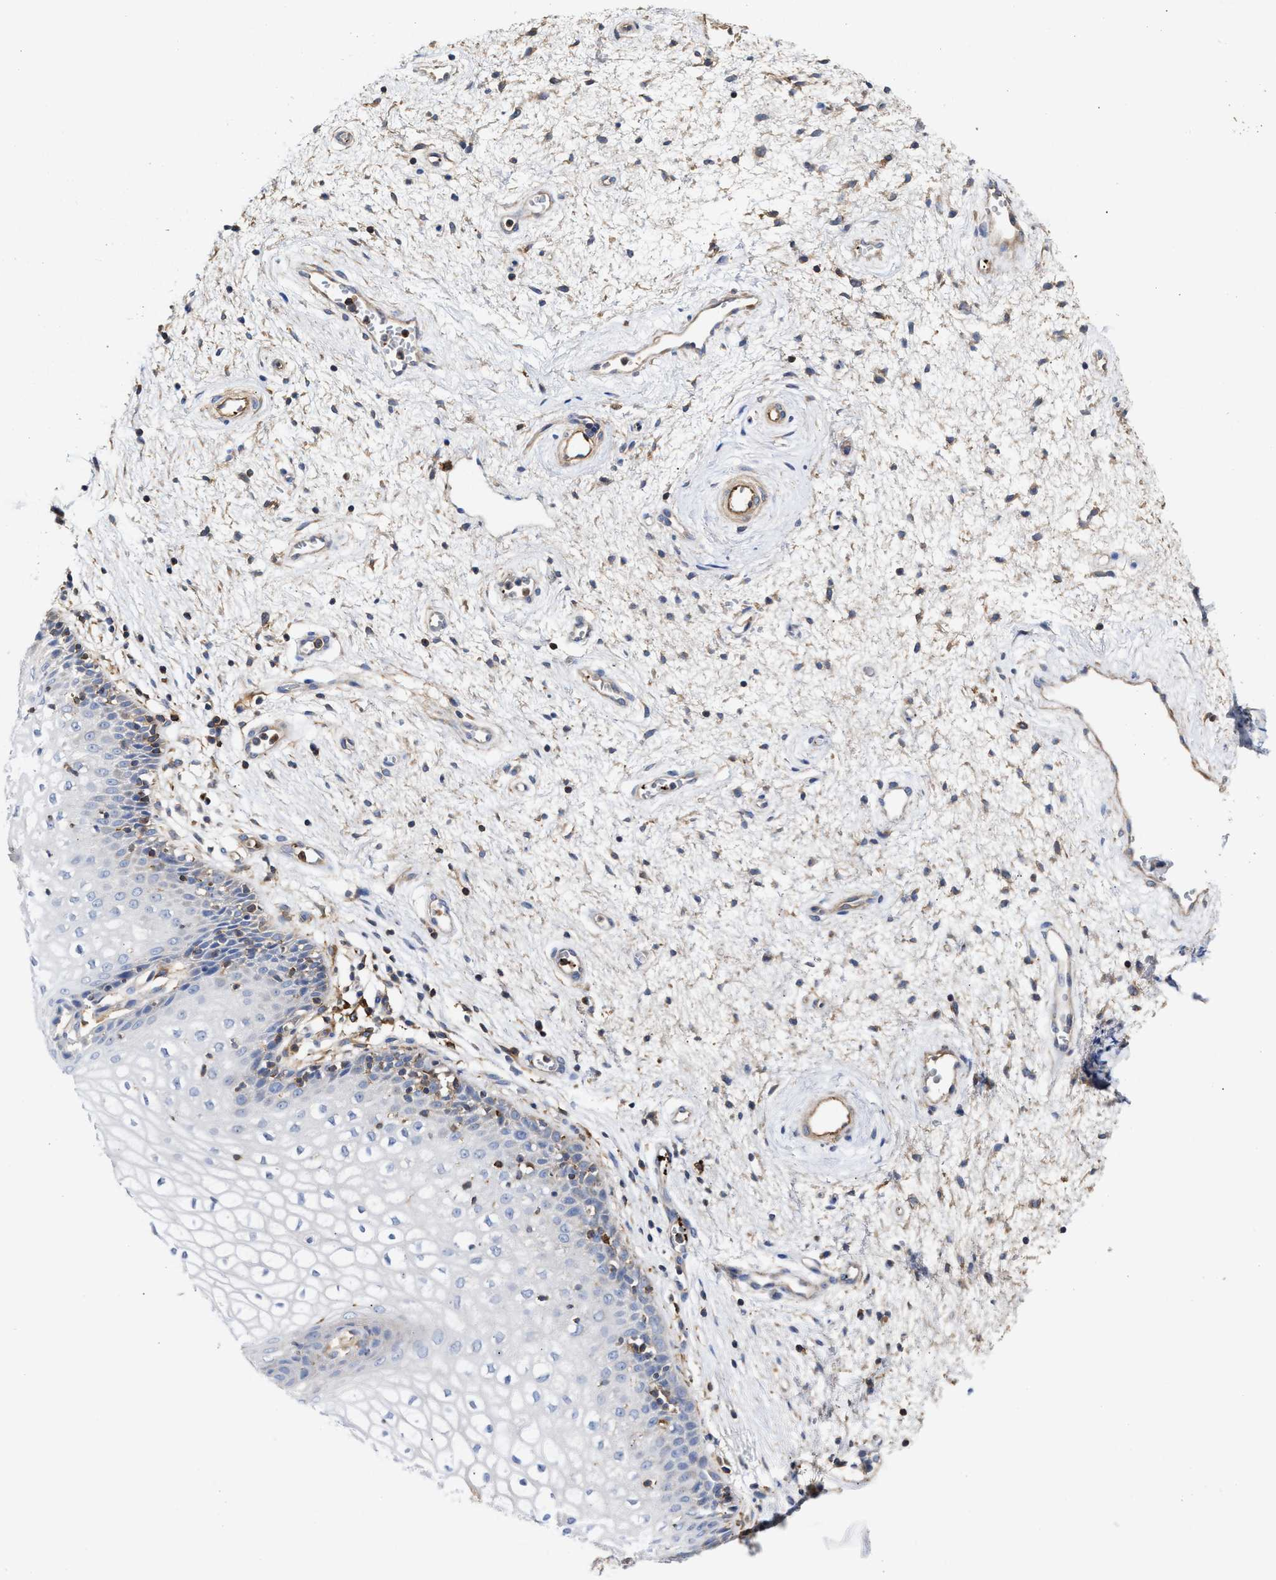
{"staining": {"intensity": "negative", "quantity": "none", "location": "none"}, "tissue": "vagina", "cell_type": "Squamous epithelial cells", "image_type": "normal", "snomed": [{"axis": "morphology", "description": "Normal tissue, NOS"}, {"axis": "topography", "description": "Vagina"}], "caption": "A high-resolution histopathology image shows IHC staining of benign vagina, which demonstrates no significant expression in squamous epithelial cells.", "gene": "HS3ST5", "patient": {"sex": "female", "age": 34}}